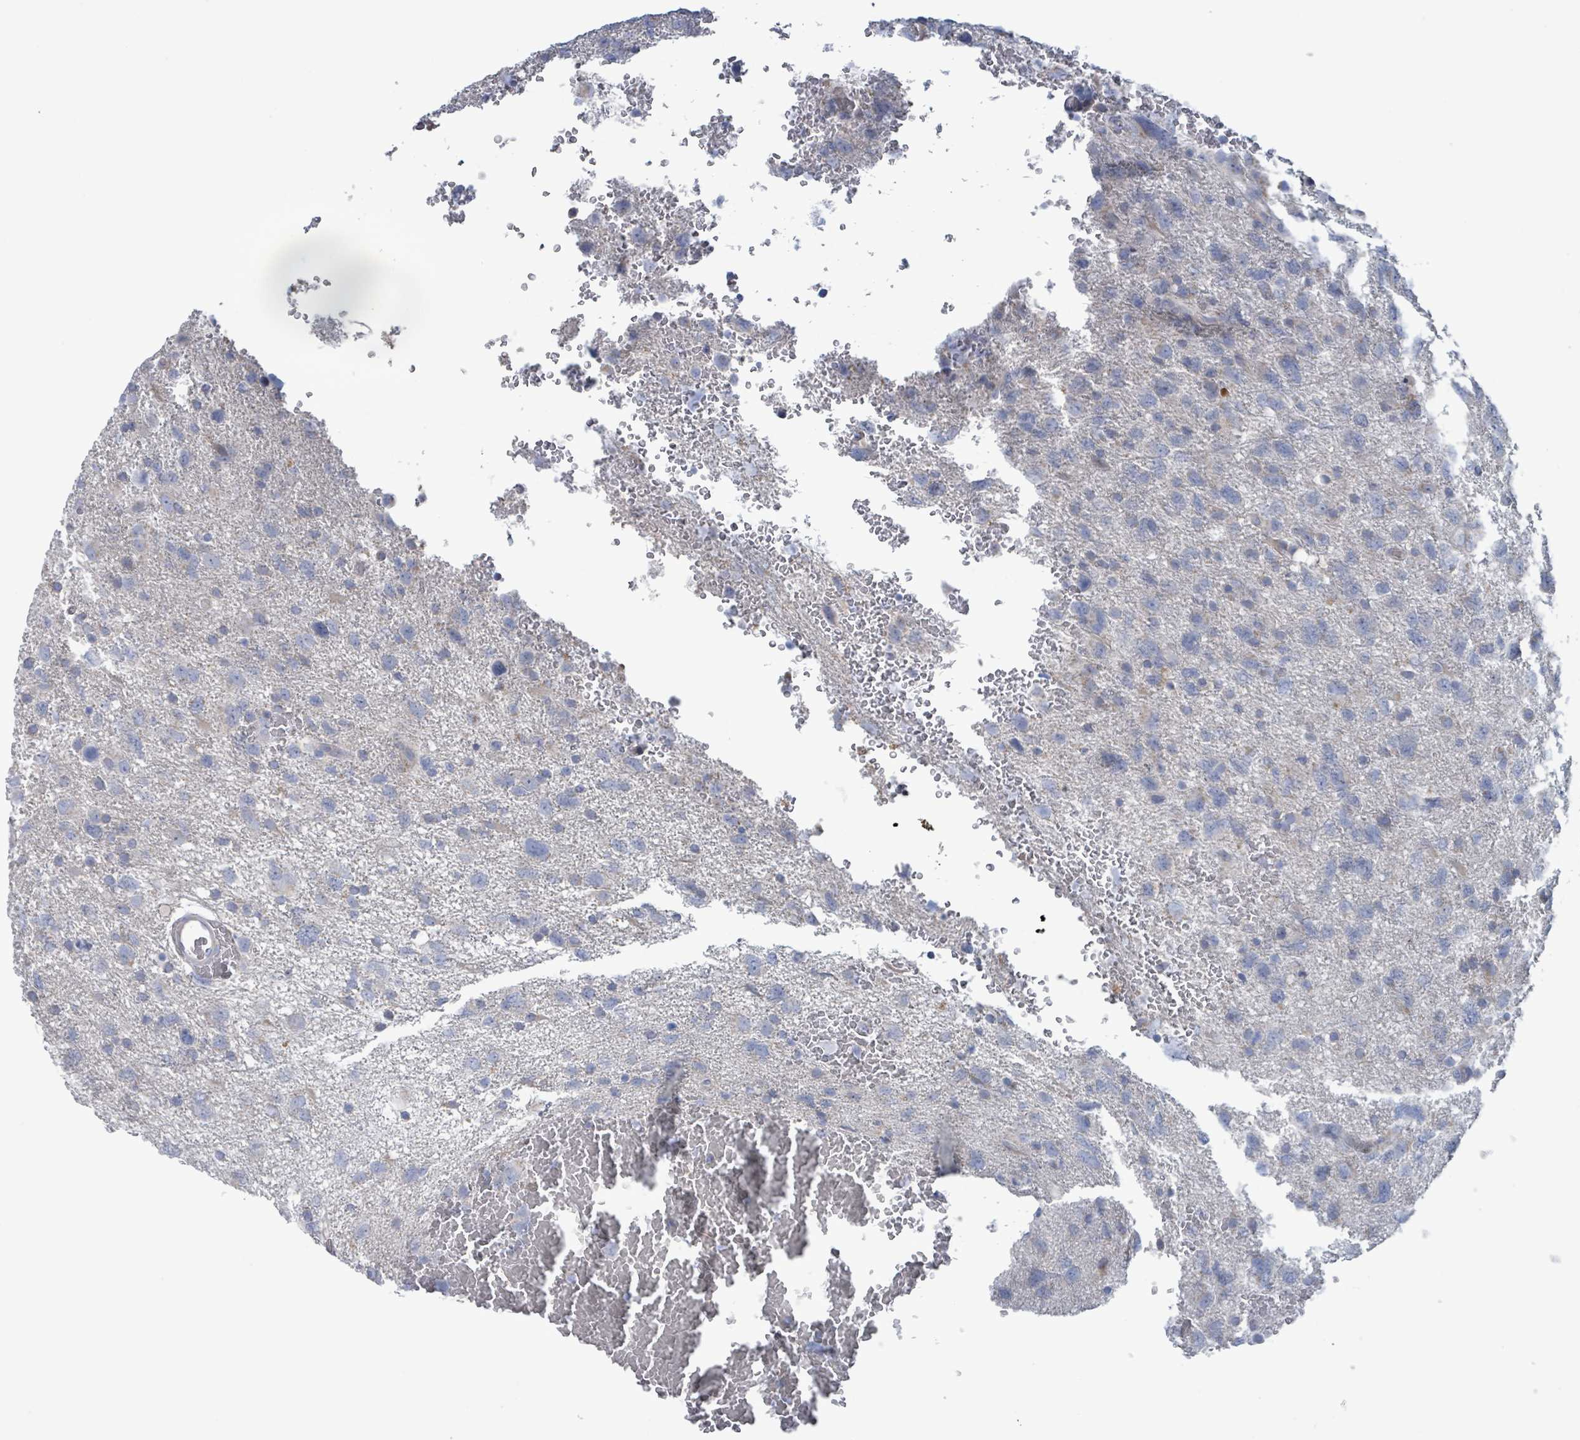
{"staining": {"intensity": "negative", "quantity": "none", "location": "none"}, "tissue": "glioma", "cell_type": "Tumor cells", "image_type": "cancer", "snomed": [{"axis": "morphology", "description": "Glioma, malignant, High grade"}, {"axis": "topography", "description": "Brain"}], "caption": "Tumor cells show no significant staining in glioma.", "gene": "AKR1C4", "patient": {"sex": "male", "age": 61}}